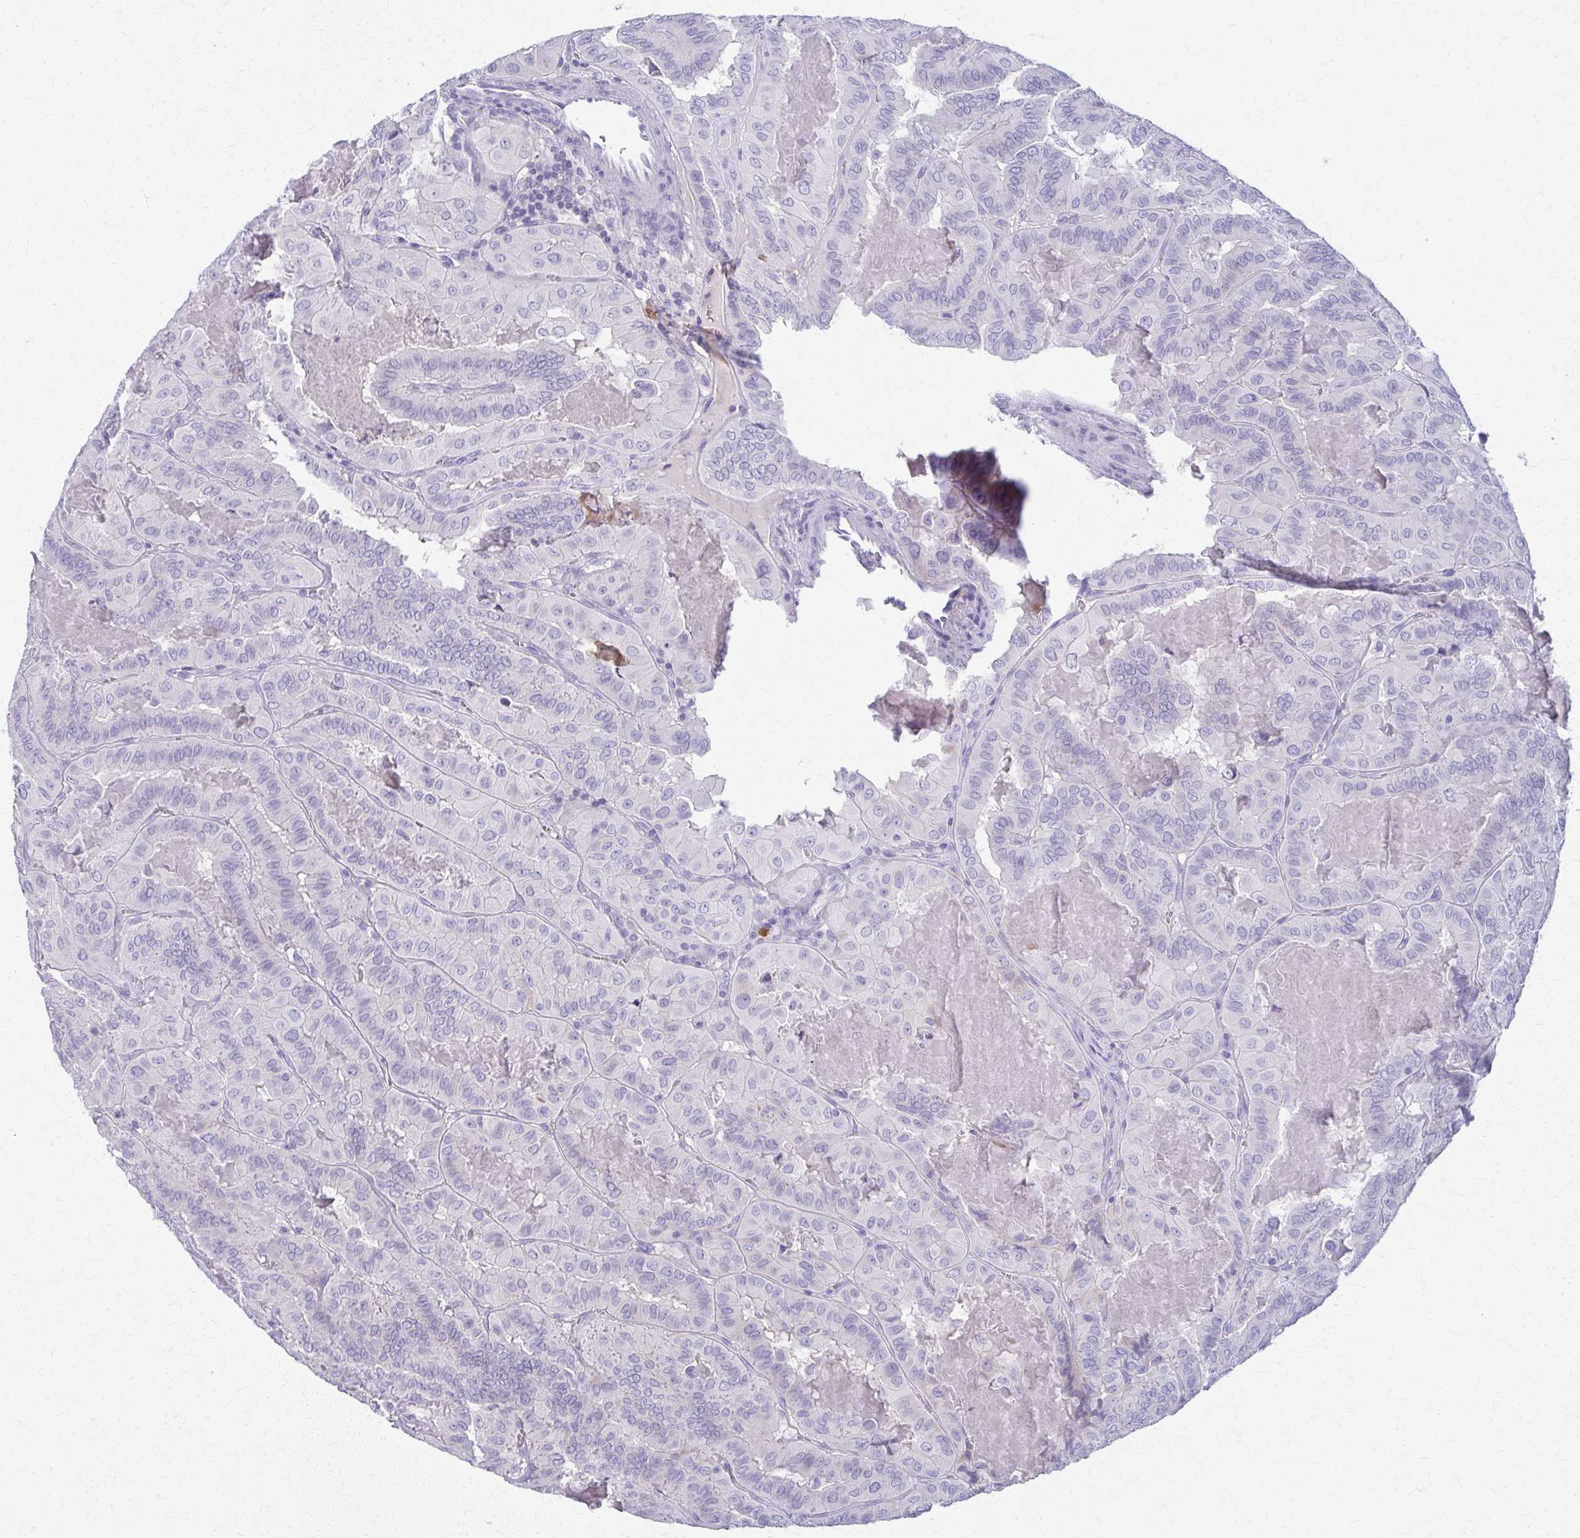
{"staining": {"intensity": "negative", "quantity": "none", "location": "none"}, "tissue": "thyroid cancer", "cell_type": "Tumor cells", "image_type": "cancer", "snomed": [{"axis": "morphology", "description": "Papillary adenocarcinoma, NOS"}, {"axis": "topography", "description": "Thyroid gland"}], "caption": "This is an IHC image of thyroid cancer. There is no staining in tumor cells.", "gene": "OR4M1", "patient": {"sex": "female", "age": 46}}